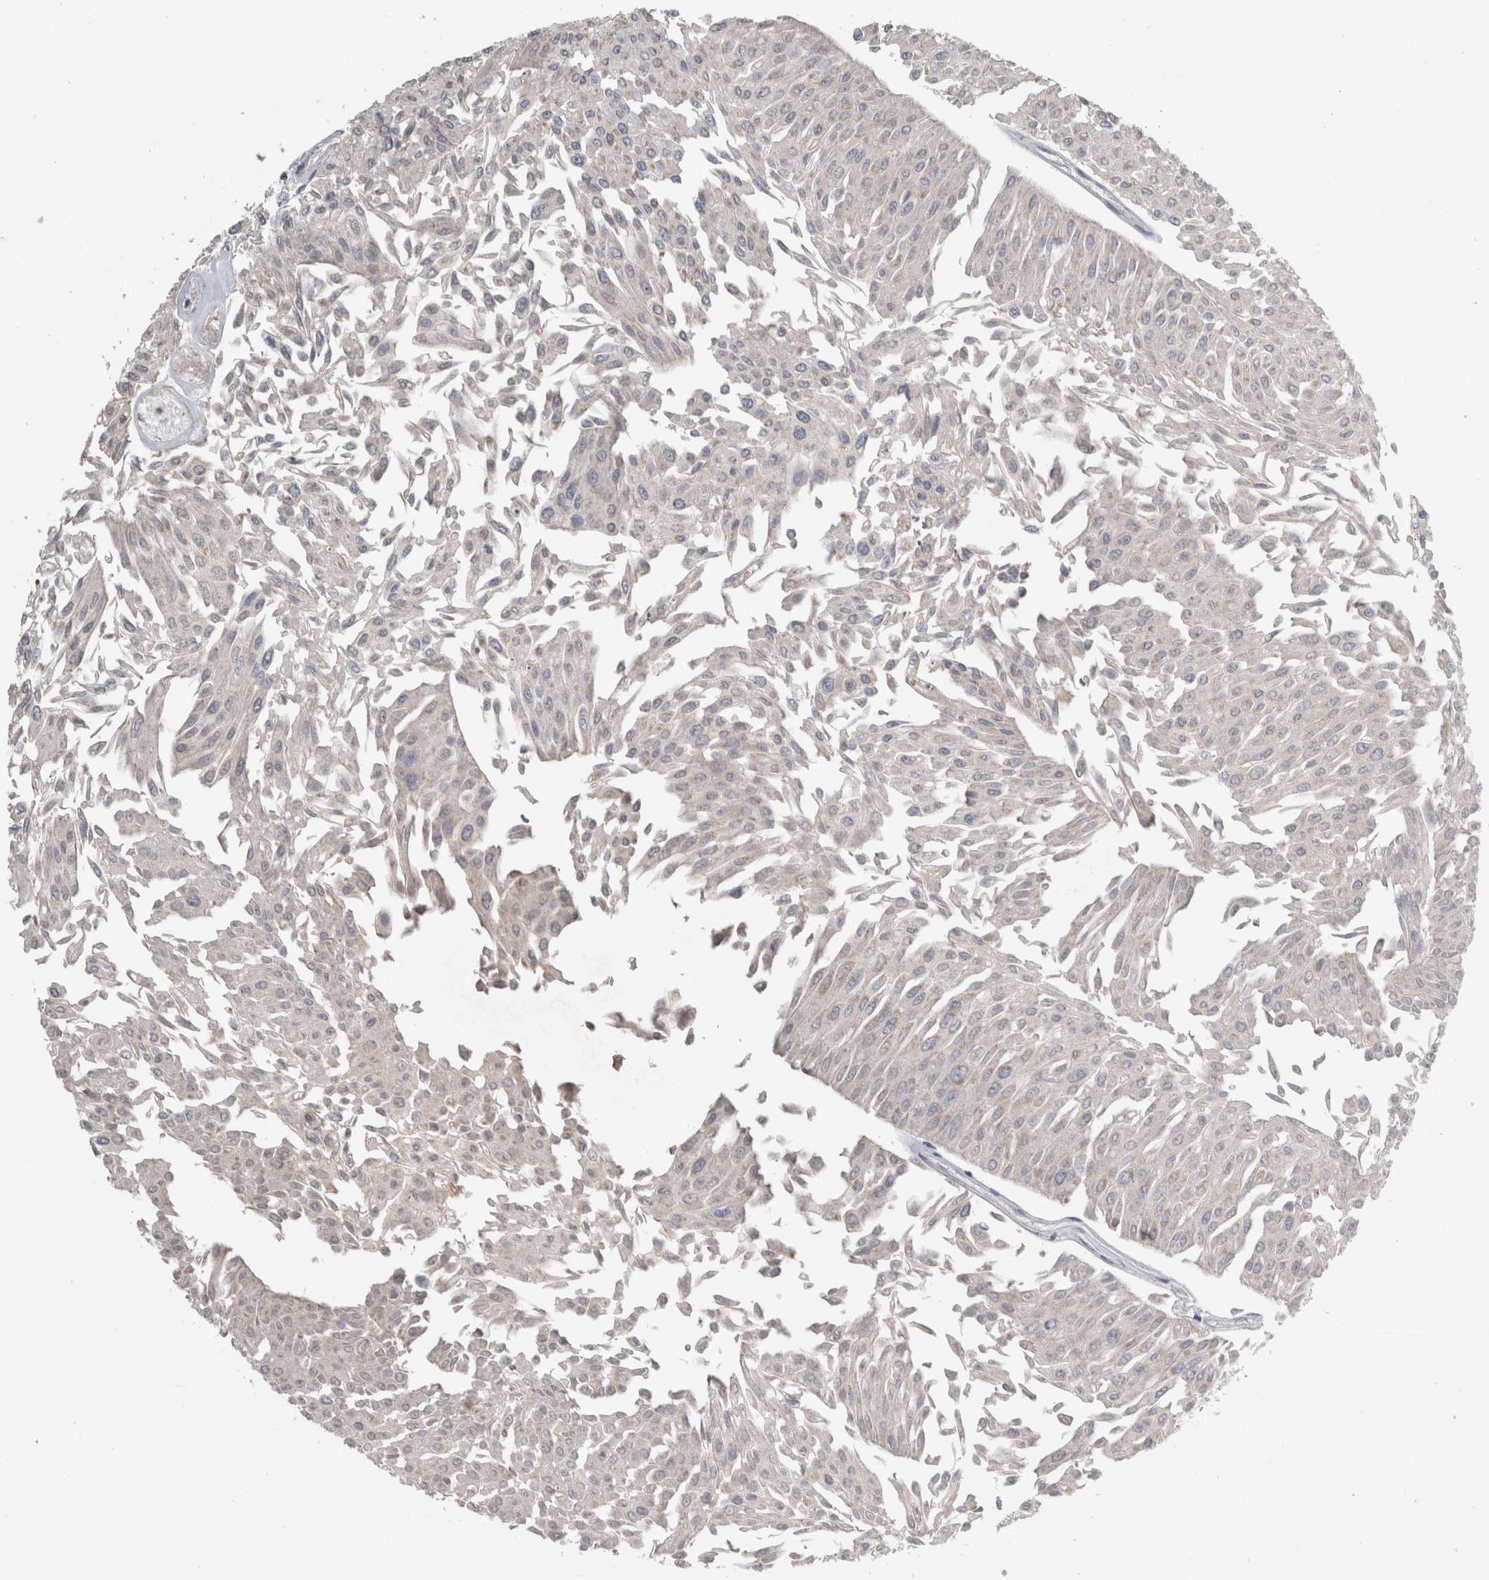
{"staining": {"intensity": "negative", "quantity": "none", "location": "none"}, "tissue": "urothelial cancer", "cell_type": "Tumor cells", "image_type": "cancer", "snomed": [{"axis": "morphology", "description": "Urothelial carcinoma, Low grade"}, {"axis": "topography", "description": "Urinary bladder"}], "caption": "Immunohistochemical staining of human urothelial carcinoma (low-grade) displays no significant expression in tumor cells. (DAB (3,3'-diaminobenzidine) immunohistochemistry (IHC), high magnification).", "gene": "SLC22A11", "patient": {"sex": "male", "age": 67}}